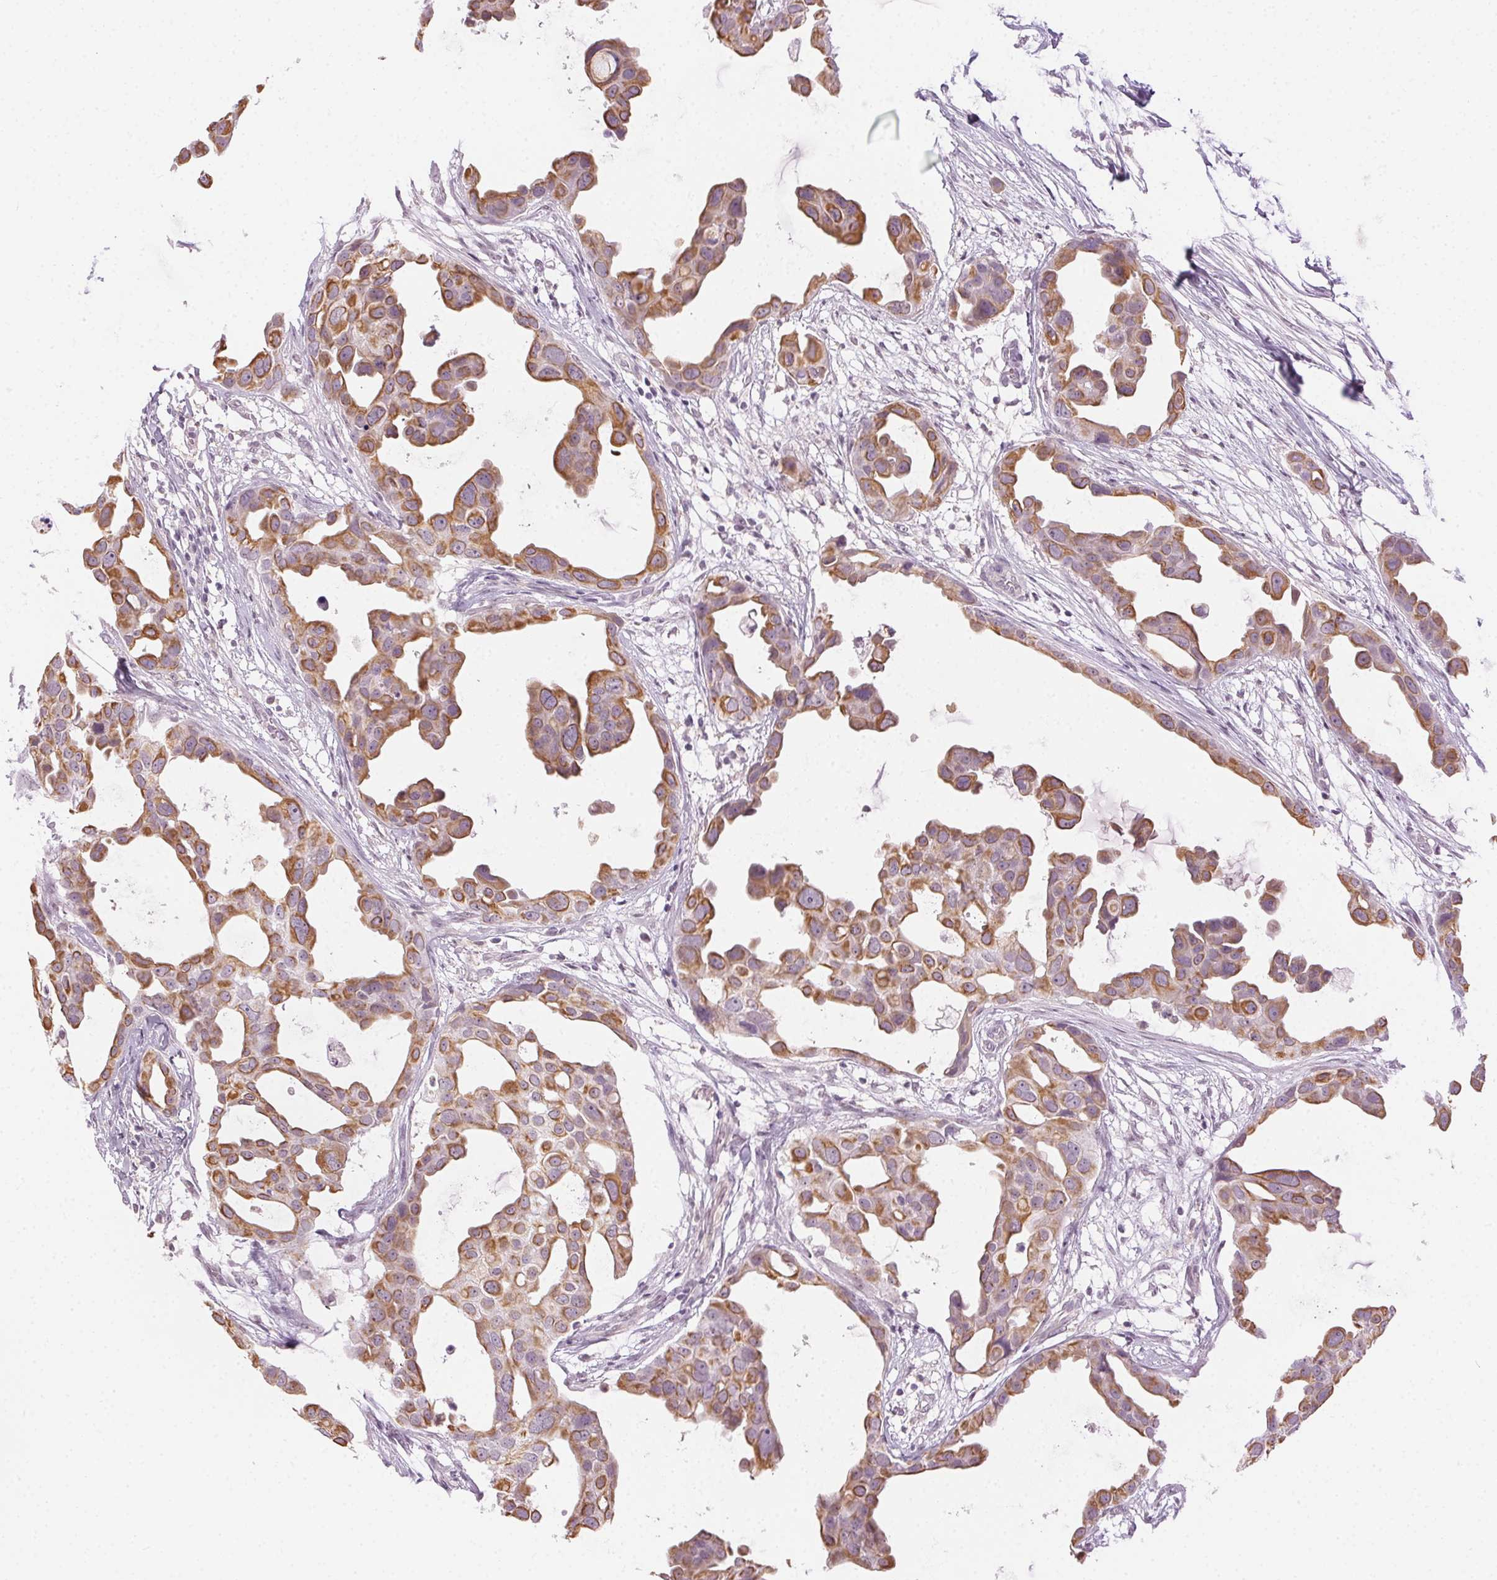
{"staining": {"intensity": "moderate", "quantity": ">75%", "location": "cytoplasmic/membranous"}, "tissue": "breast cancer", "cell_type": "Tumor cells", "image_type": "cancer", "snomed": [{"axis": "morphology", "description": "Duct carcinoma"}, {"axis": "topography", "description": "Breast"}], "caption": "Infiltrating ductal carcinoma (breast) tissue reveals moderate cytoplasmic/membranous expression in approximately >75% of tumor cells", "gene": "AIF1L", "patient": {"sex": "female", "age": 38}}